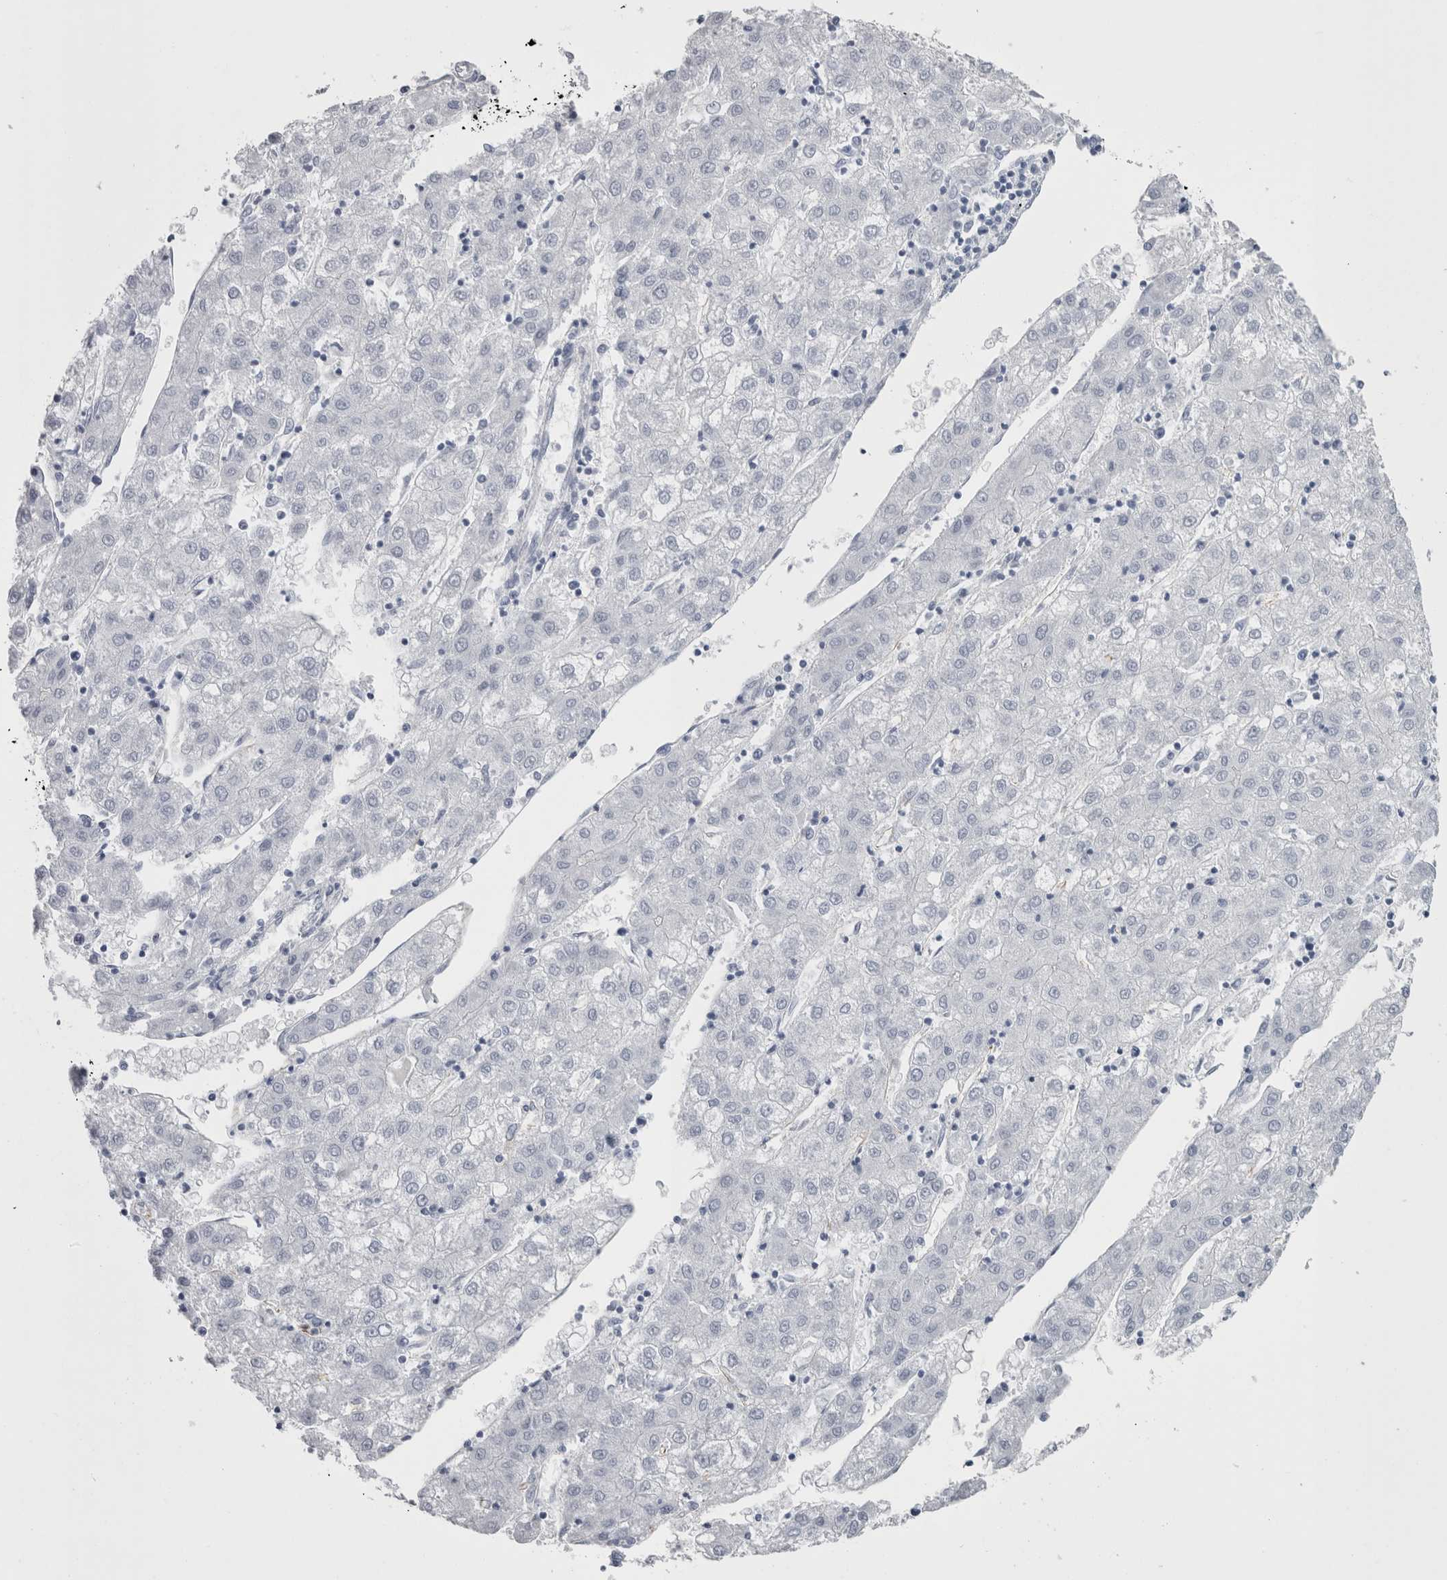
{"staining": {"intensity": "negative", "quantity": "none", "location": "none"}, "tissue": "liver cancer", "cell_type": "Tumor cells", "image_type": "cancer", "snomed": [{"axis": "morphology", "description": "Carcinoma, Hepatocellular, NOS"}, {"axis": "topography", "description": "Liver"}], "caption": "An IHC photomicrograph of liver hepatocellular carcinoma is shown. There is no staining in tumor cells of liver hepatocellular carcinoma. The staining is performed using DAB brown chromogen with nuclei counter-stained in using hematoxylin.", "gene": "VWDE", "patient": {"sex": "male", "age": 72}}